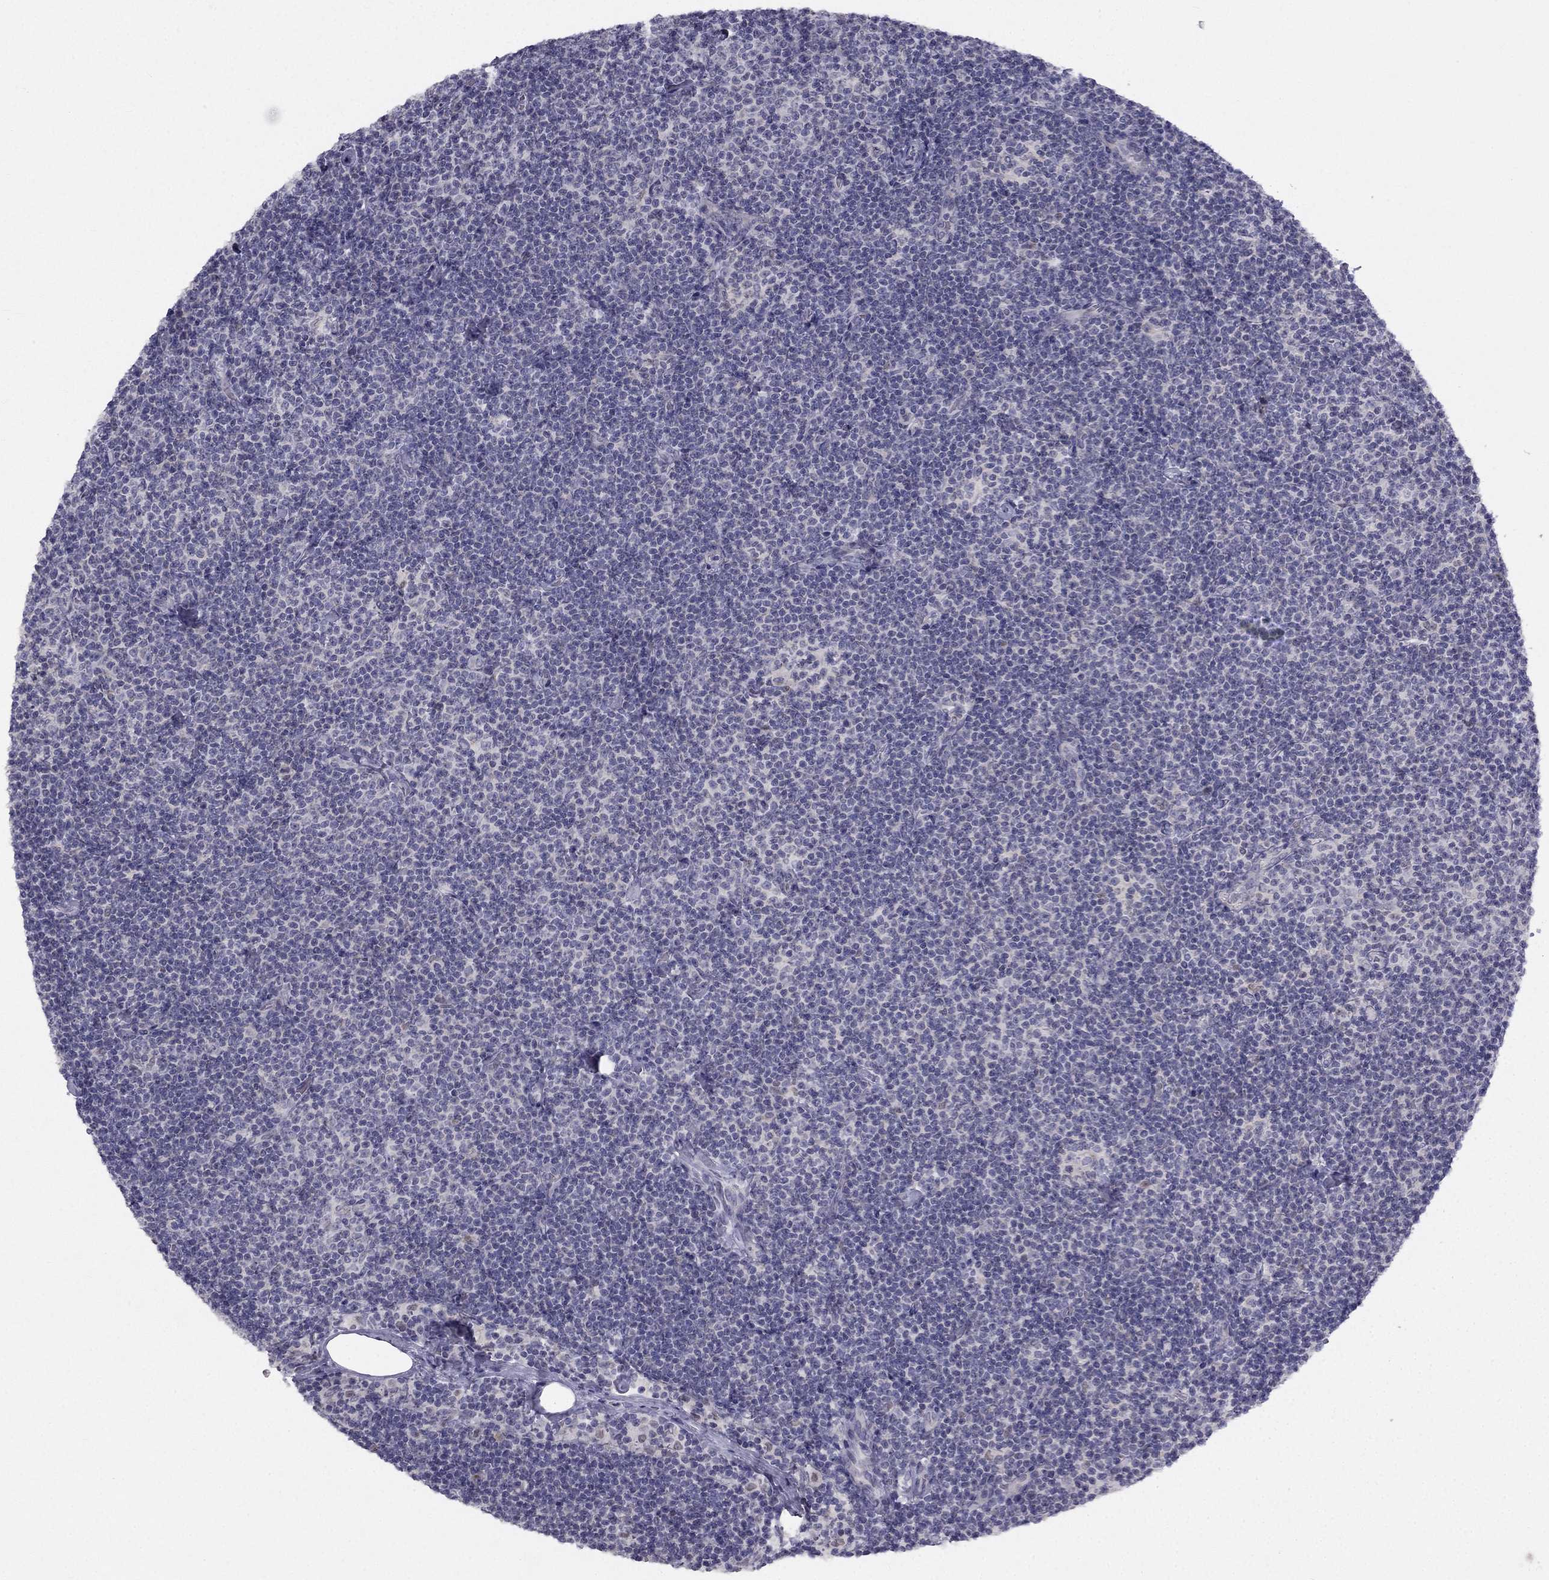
{"staining": {"intensity": "negative", "quantity": "none", "location": "none"}, "tissue": "lymphoma", "cell_type": "Tumor cells", "image_type": "cancer", "snomed": [{"axis": "morphology", "description": "Malignant lymphoma, non-Hodgkin's type, Low grade"}, {"axis": "topography", "description": "Lymph node"}], "caption": "DAB immunohistochemical staining of lymphoma reveals no significant positivity in tumor cells.", "gene": "TRPS1", "patient": {"sex": "male", "age": 81}}